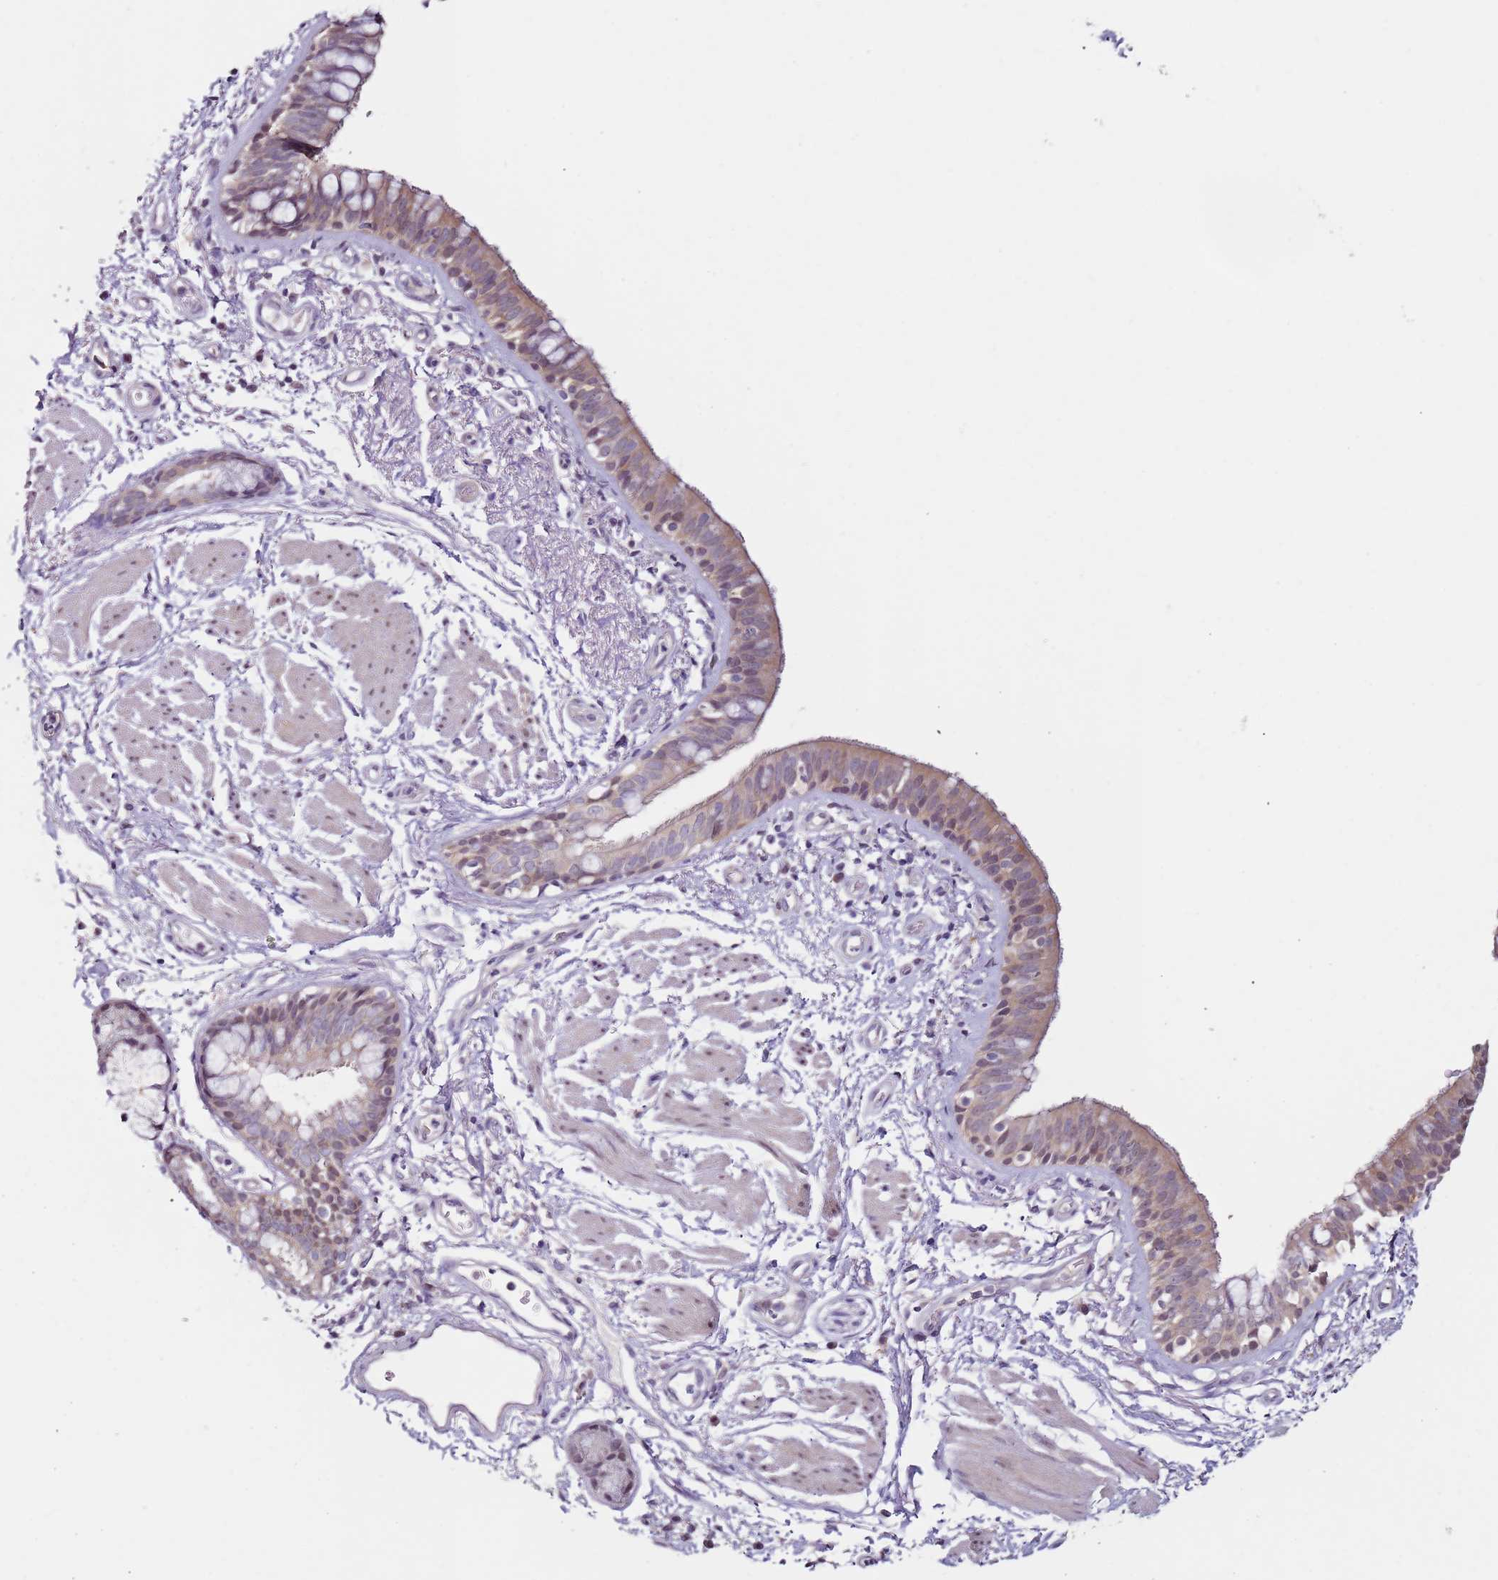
{"staining": {"intensity": "weak", "quantity": ">75%", "location": "cytoplasmic/membranous"}, "tissue": "bronchus", "cell_type": "Respiratory epithelial cells", "image_type": "normal", "snomed": [{"axis": "morphology", "description": "Normal tissue, NOS"}, {"axis": "morphology", "description": "Neoplasm, uncertain whether benign or malignant"}, {"axis": "topography", "description": "Bronchus"}, {"axis": "topography", "description": "Lung"}], "caption": "High-magnification brightfield microscopy of unremarkable bronchus stained with DAB (3,3'-diaminobenzidine) (brown) and counterstained with hematoxylin (blue). respiratory epithelial cells exhibit weak cytoplasmic/membranous positivity is present in about>75% of cells.", "gene": "MDH1", "patient": {"sex": "male", "age": 55}}